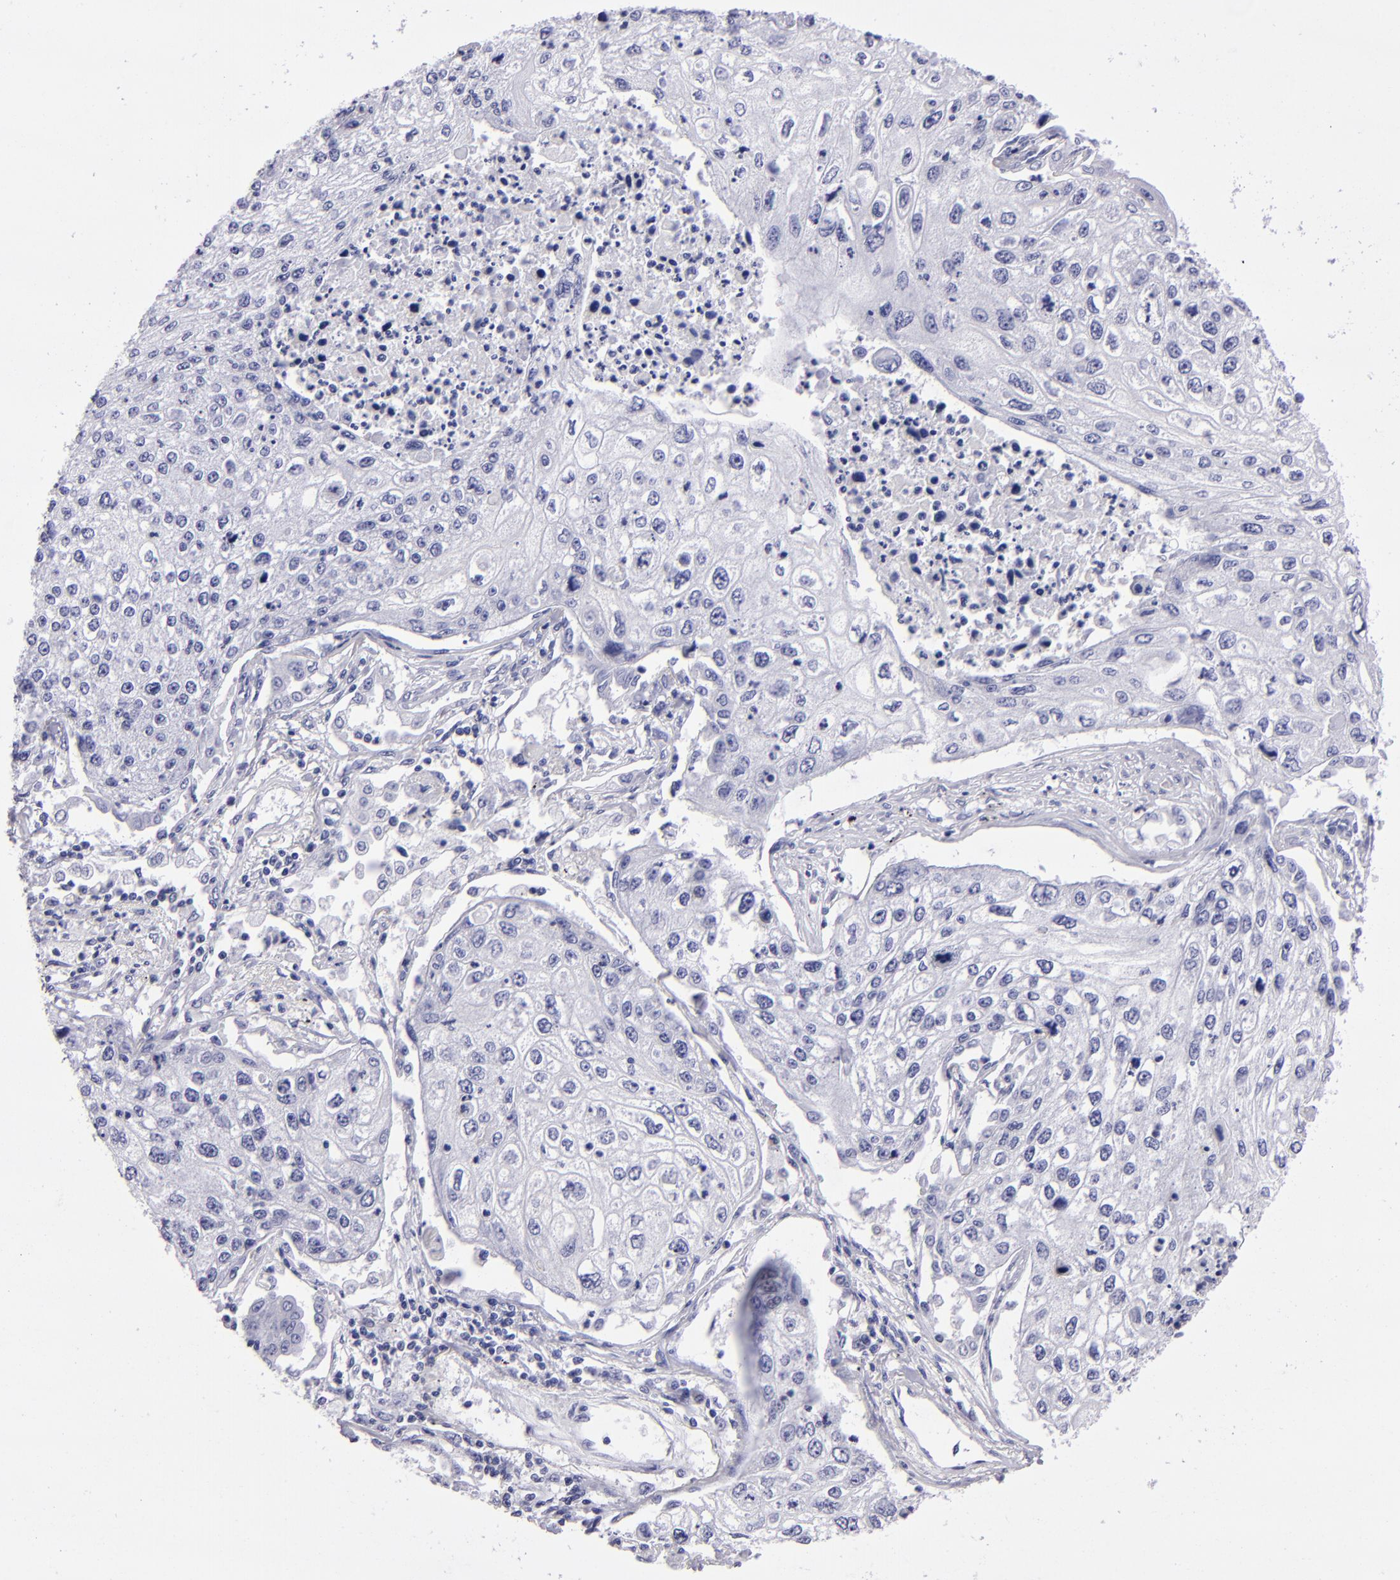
{"staining": {"intensity": "negative", "quantity": "none", "location": "none"}, "tissue": "lung cancer", "cell_type": "Tumor cells", "image_type": "cancer", "snomed": [{"axis": "morphology", "description": "Squamous cell carcinoma, NOS"}, {"axis": "topography", "description": "Lung"}], "caption": "A photomicrograph of lung cancer (squamous cell carcinoma) stained for a protein shows no brown staining in tumor cells.", "gene": "TYRP1", "patient": {"sex": "male", "age": 75}}